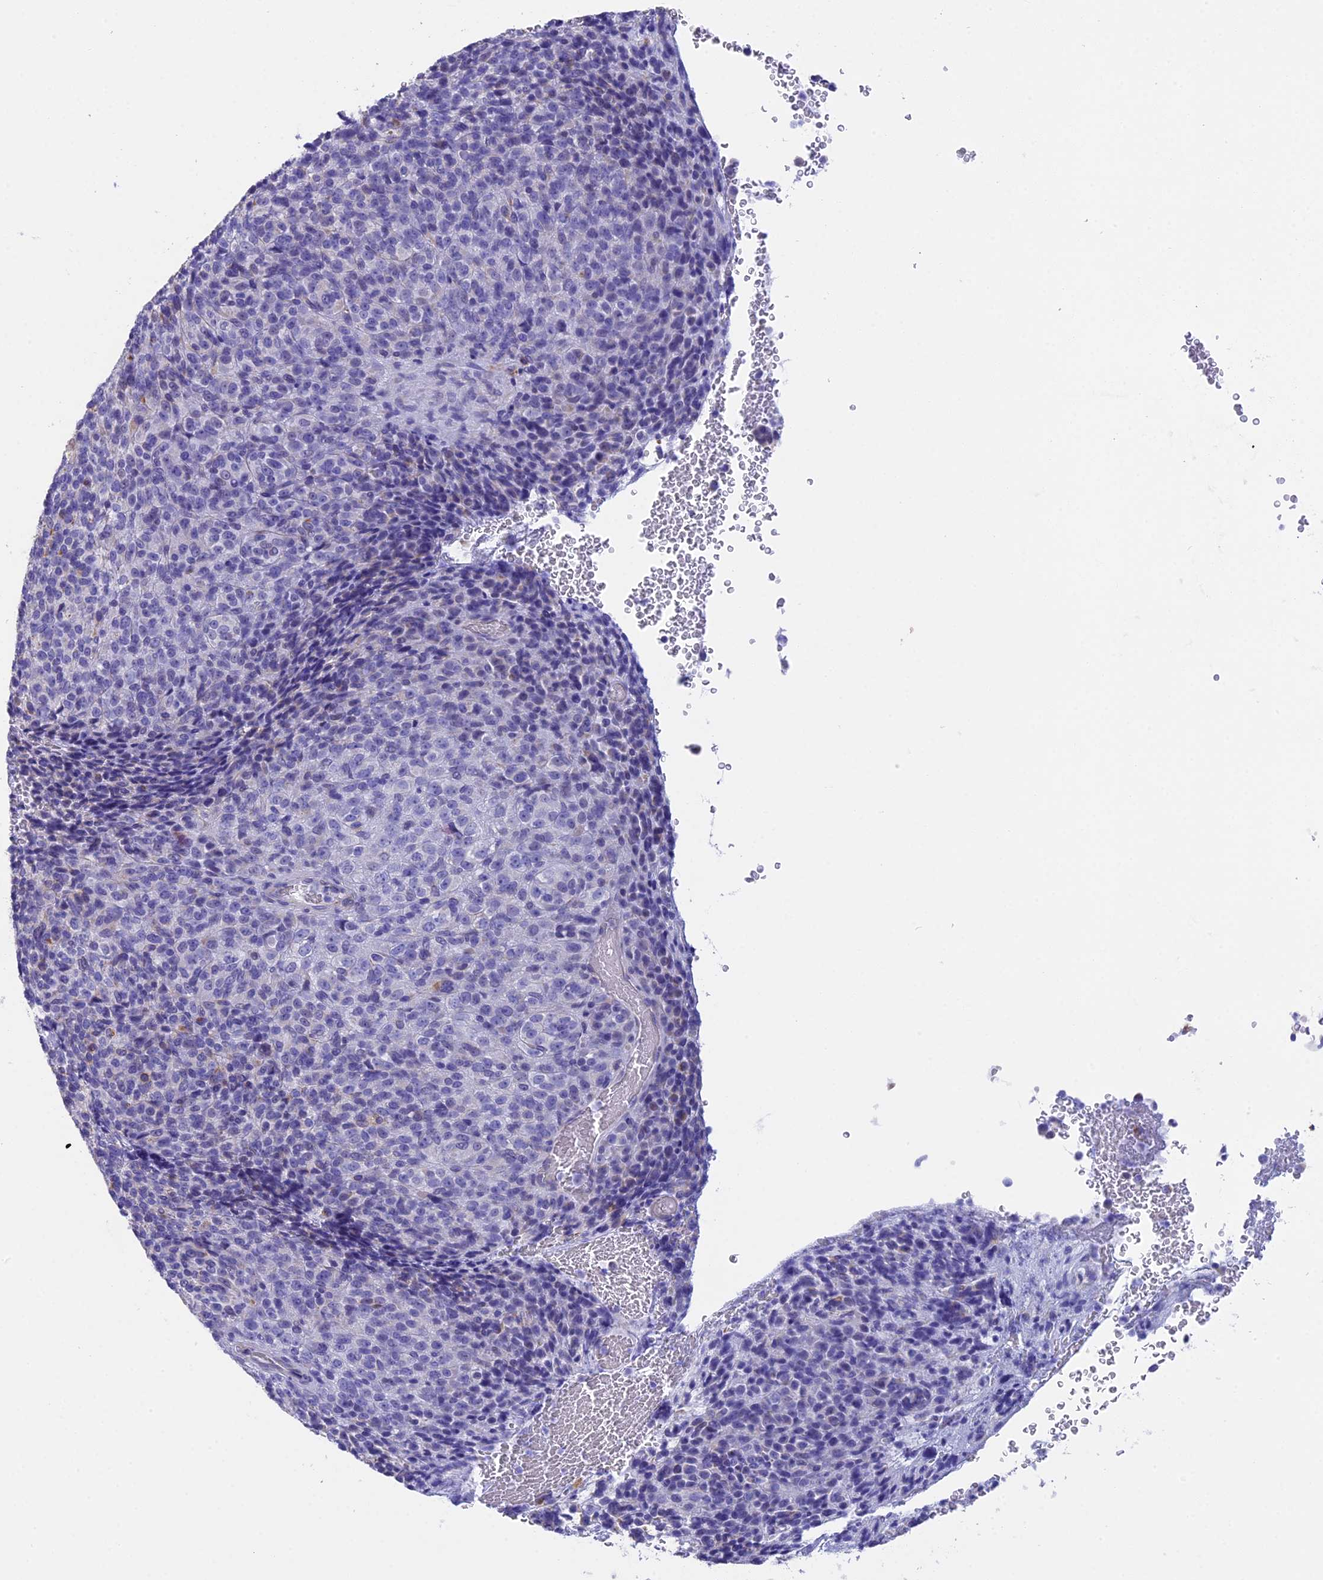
{"staining": {"intensity": "negative", "quantity": "none", "location": "none"}, "tissue": "melanoma", "cell_type": "Tumor cells", "image_type": "cancer", "snomed": [{"axis": "morphology", "description": "Malignant melanoma, Metastatic site"}, {"axis": "topography", "description": "Brain"}], "caption": "The photomicrograph exhibits no significant expression in tumor cells of melanoma.", "gene": "TACSTD2", "patient": {"sex": "female", "age": 56}}